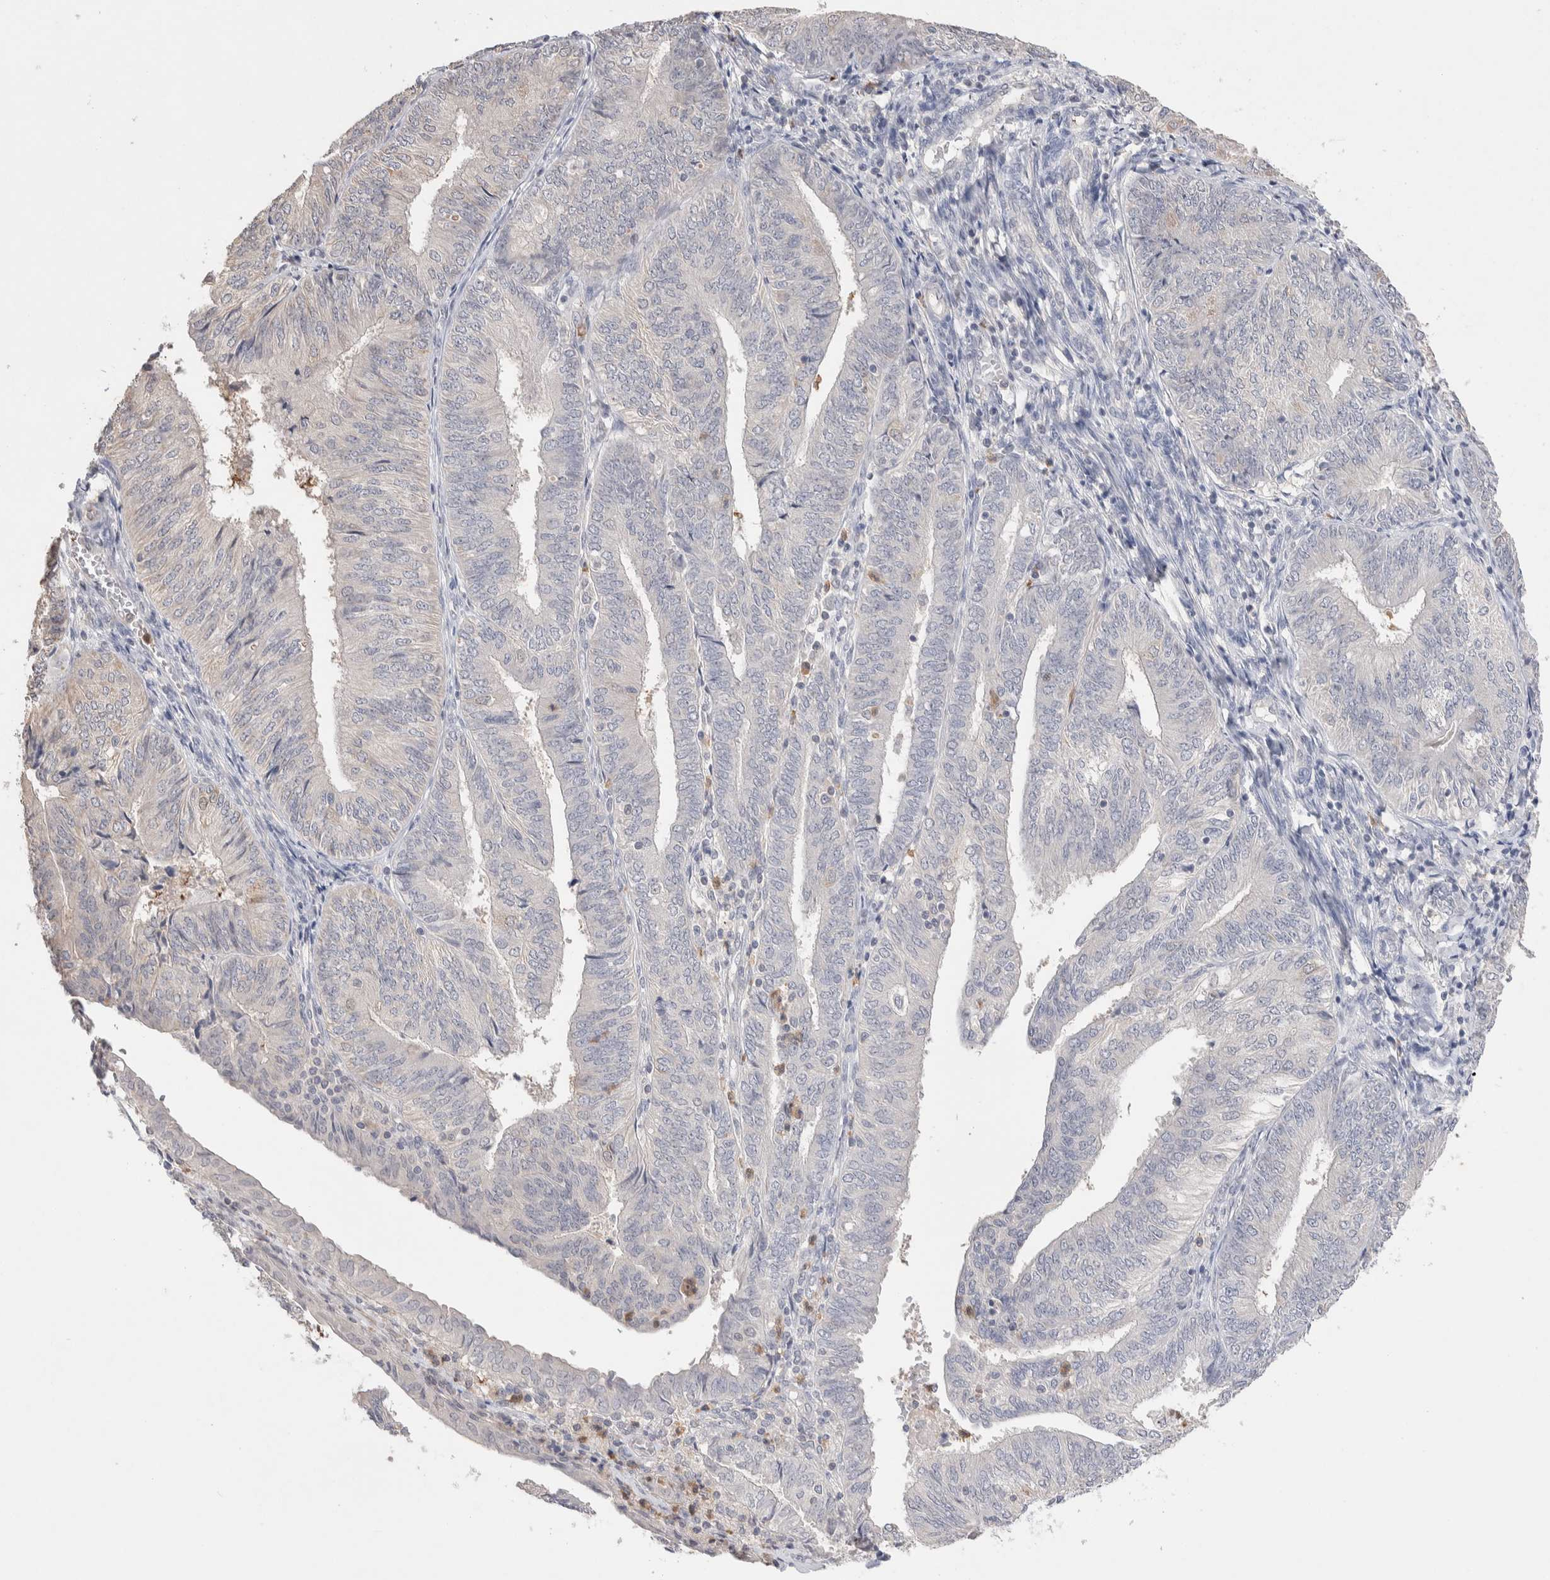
{"staining": {"intensity": "negative", "quantity": "none", "location": "none"}, "tissue": "endometrial cancer", "cell_type": "Tumor cells", "image_type": "cancer", "snomed": [{"axis": "morphology", "description": "Adenocarcinoma, NOS"}, {"axis": "topography", "description": "Endometrium"}], "caption": "The micrograph demonstrates no significant positivity in tumor cells of endometrial cancer (adenocarcinoma).", "gene": "FFAR2", "patient": {"sex": "female", "age": 58}}